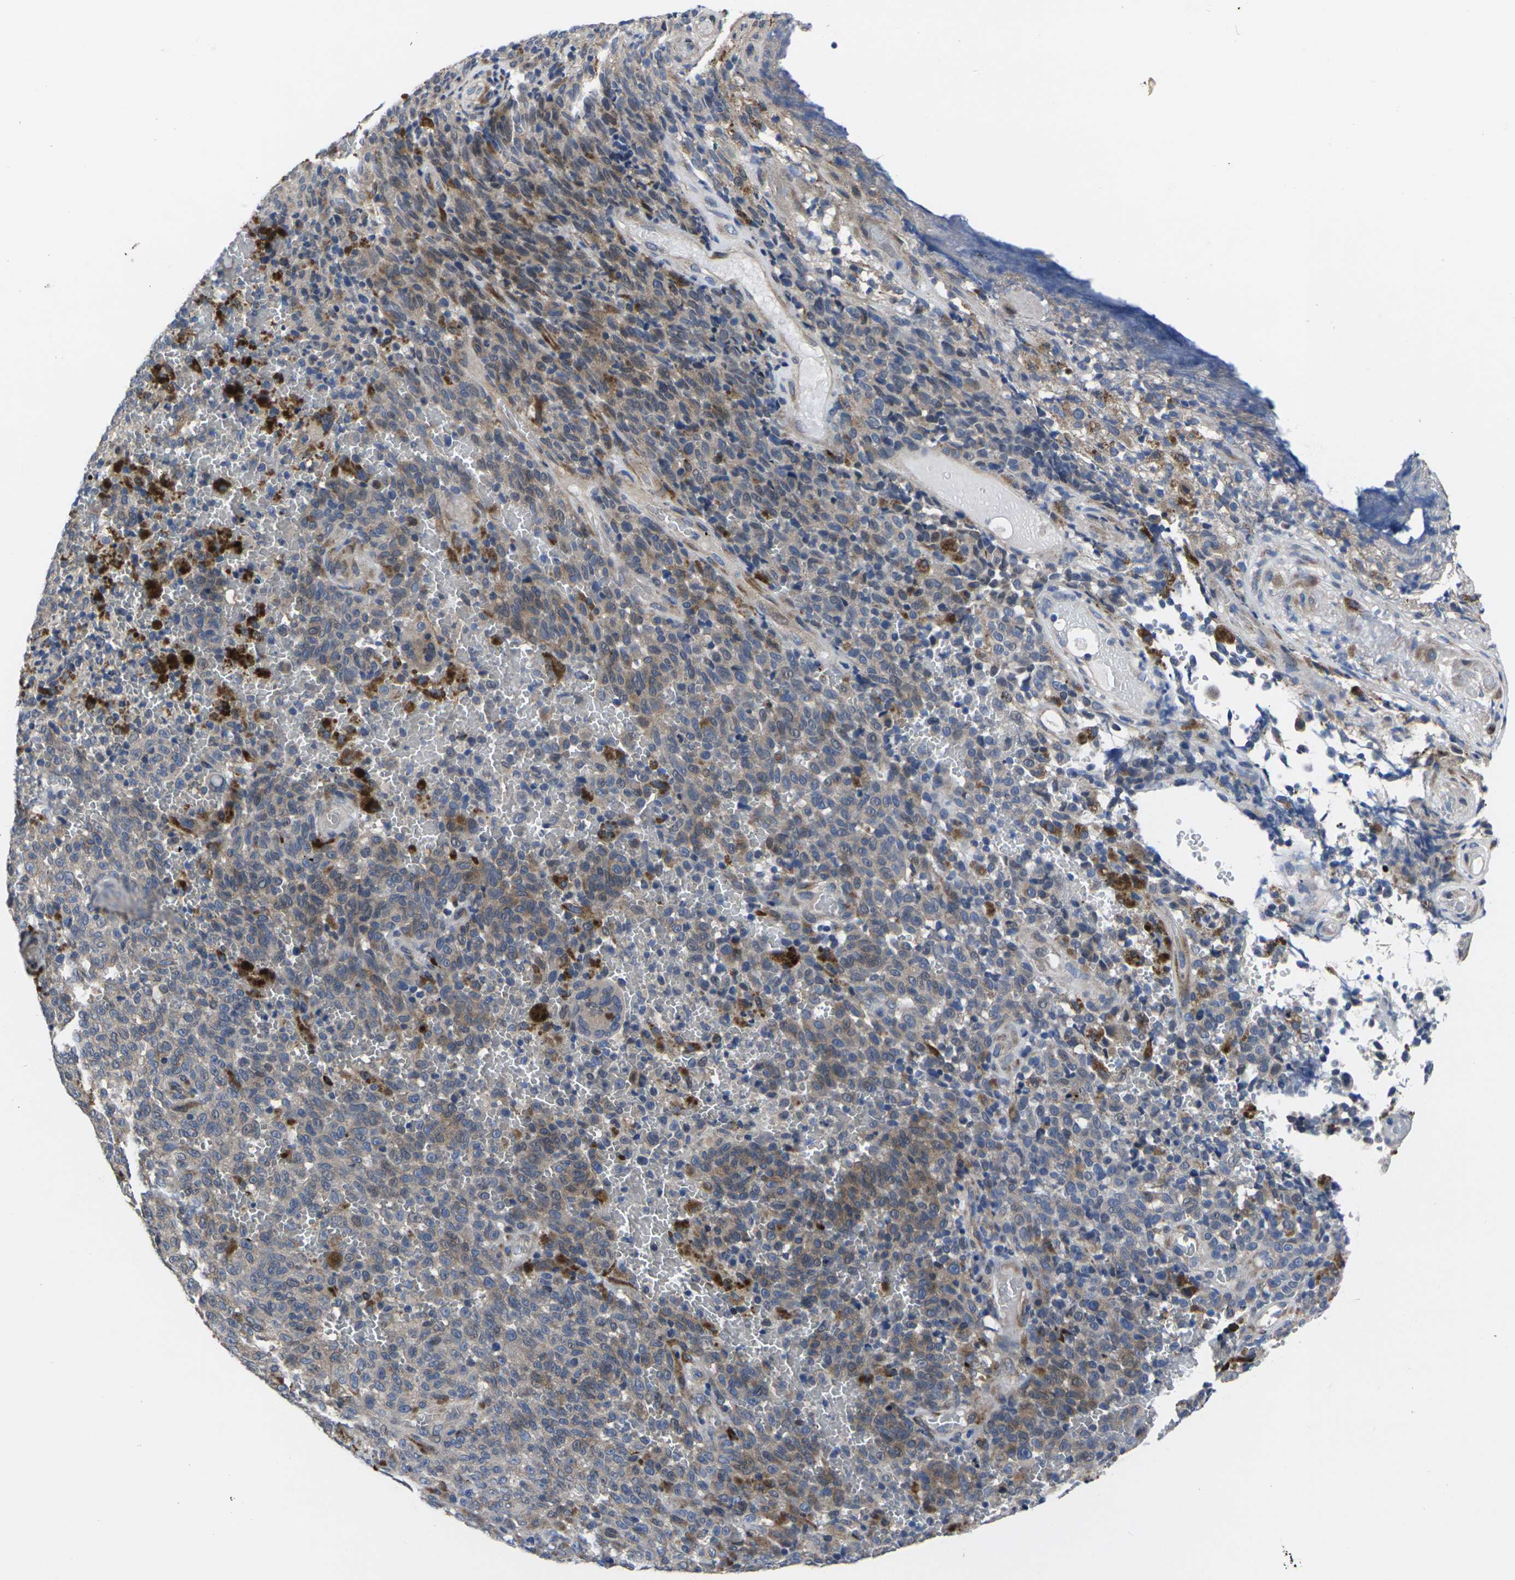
{"staining": {"intensity": "weak", "quantity": "<25%", "location": "cytoplasmic/membranous"}, "tissue": "melanoma", "cell_type": "Tumor cells", "image_type": "cancer", "snomed": [{"axis": "morphology", "description": "Malignant melanoma, NOS"}, {"axis": "topography", "description": "Skin"}], "caption": "A high-resolution photomicrograph shows IHC staining of malignant melanoma, which shows no significant positivity in tumor cells.", "gene": "CYP2C8", "patient": {"sex": "female", "age": 82}}